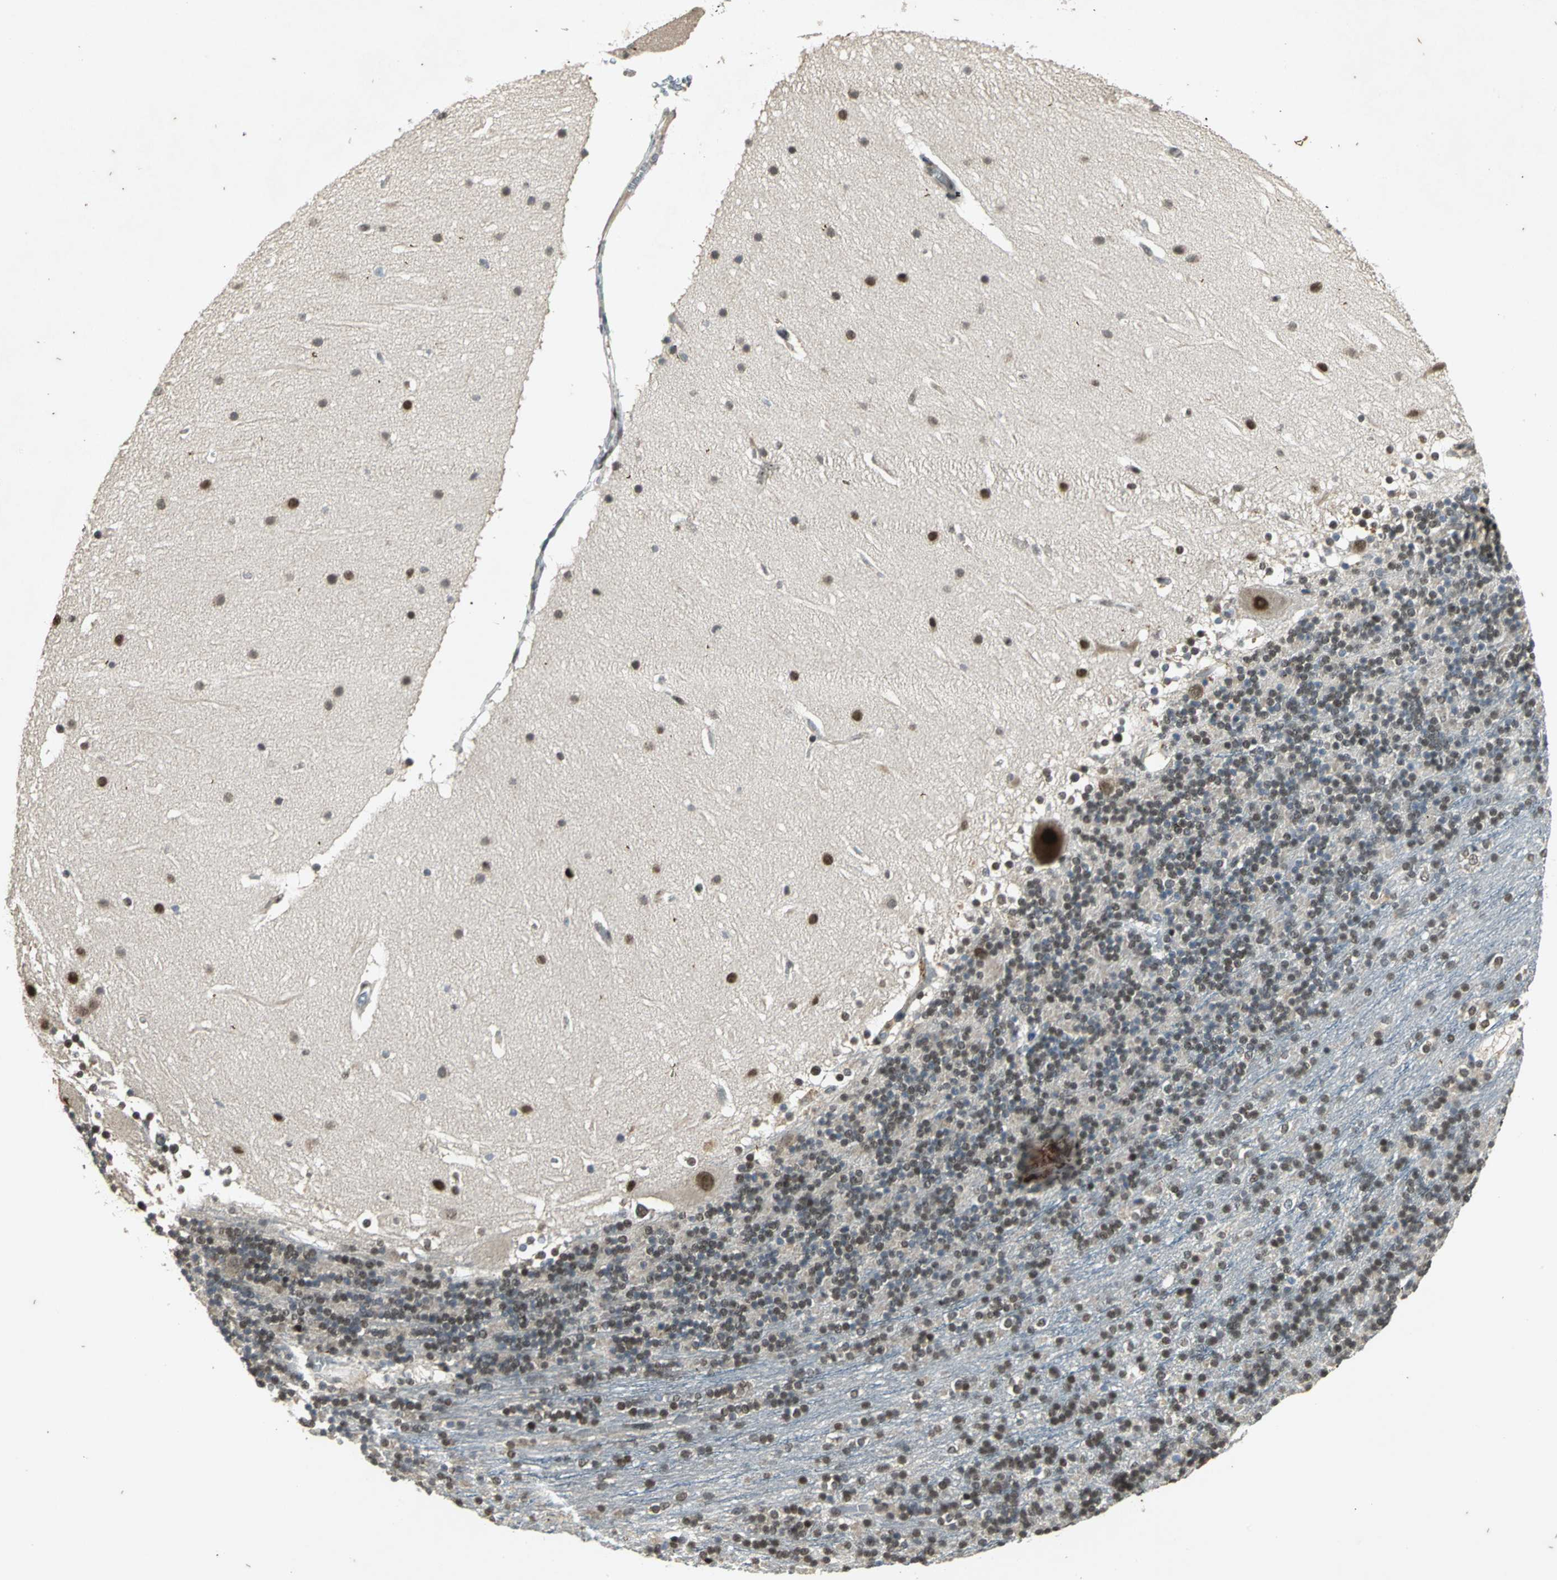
{"staining": {"intensity": "weak", "quantity": "<25%", "location": "nuclear"}, "tissue": "cerebellum", "cell_type": "Cells in granular layer", "image_type": "normal", "snomed": [{"axis": "morphology", "description": "Normal tissue, NOS"}, {"axis": "topography", "description": "Cerebellum"}], "caption": "Immunohistochemical staining of benign human cerebellum displays no significant staining in cells in granular layer.", "gene": "NOTCH3", "patient": {"sex": "female", "age": 19}}